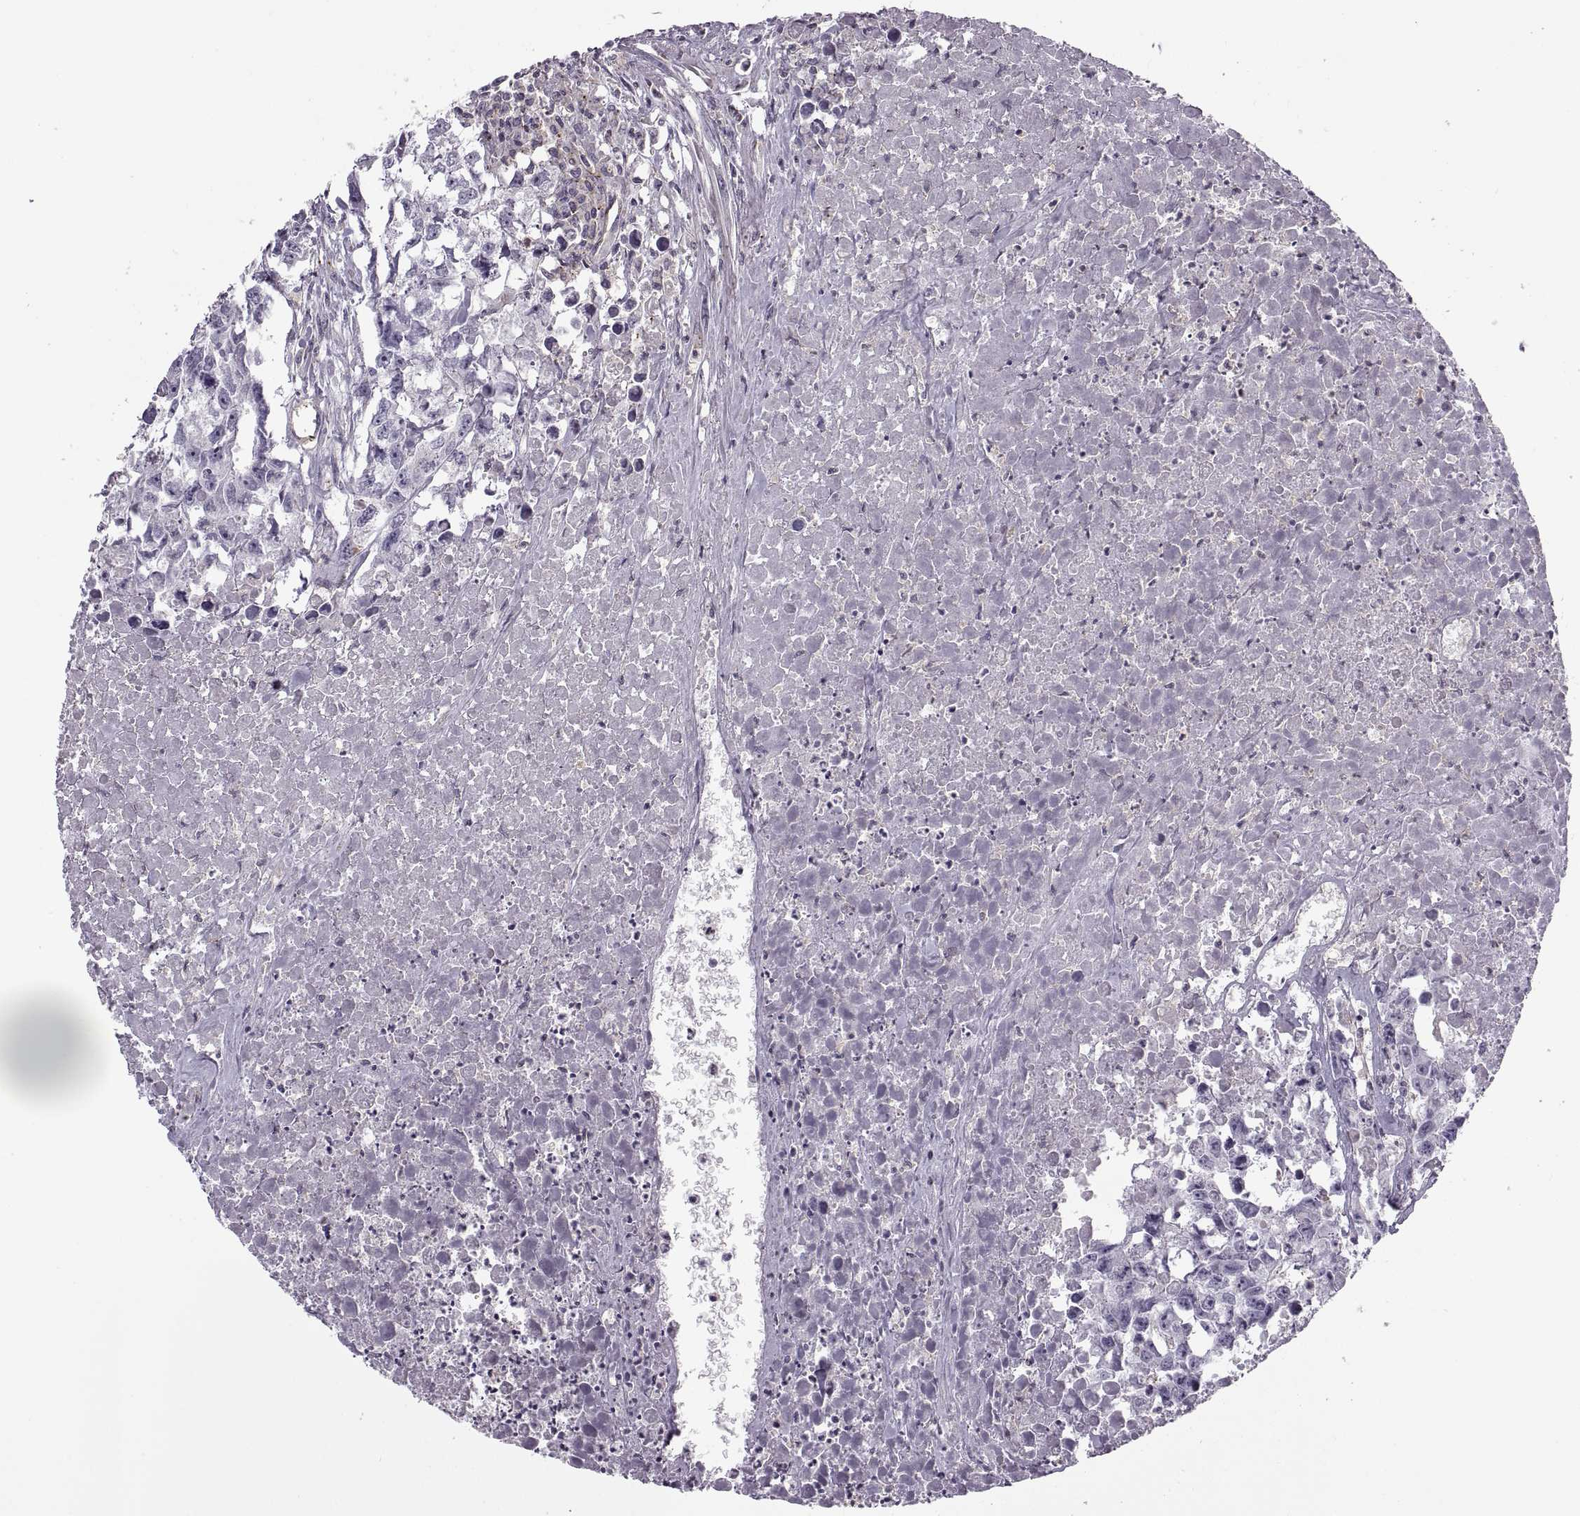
{"staining": {"intensity": "negative", "quantity": "none", "location": "none"}, "tissue": "testis cancer", "cell_type": "Tumor cells", "image_type": "cancer", "snomed": [{"axis": "morphology", "description": "Carcinoma, Embryonal, NOS"}, {"axis": "morphology", "description": "Teratoma, malignant, NOS"}, {"axis": "topography", "description": "Testis"}], "caption": "Tumor cells are negative for brown protein staining in testis cancer.", "gene": "RALB", "patient": {"sex": "male", "age": 44}}